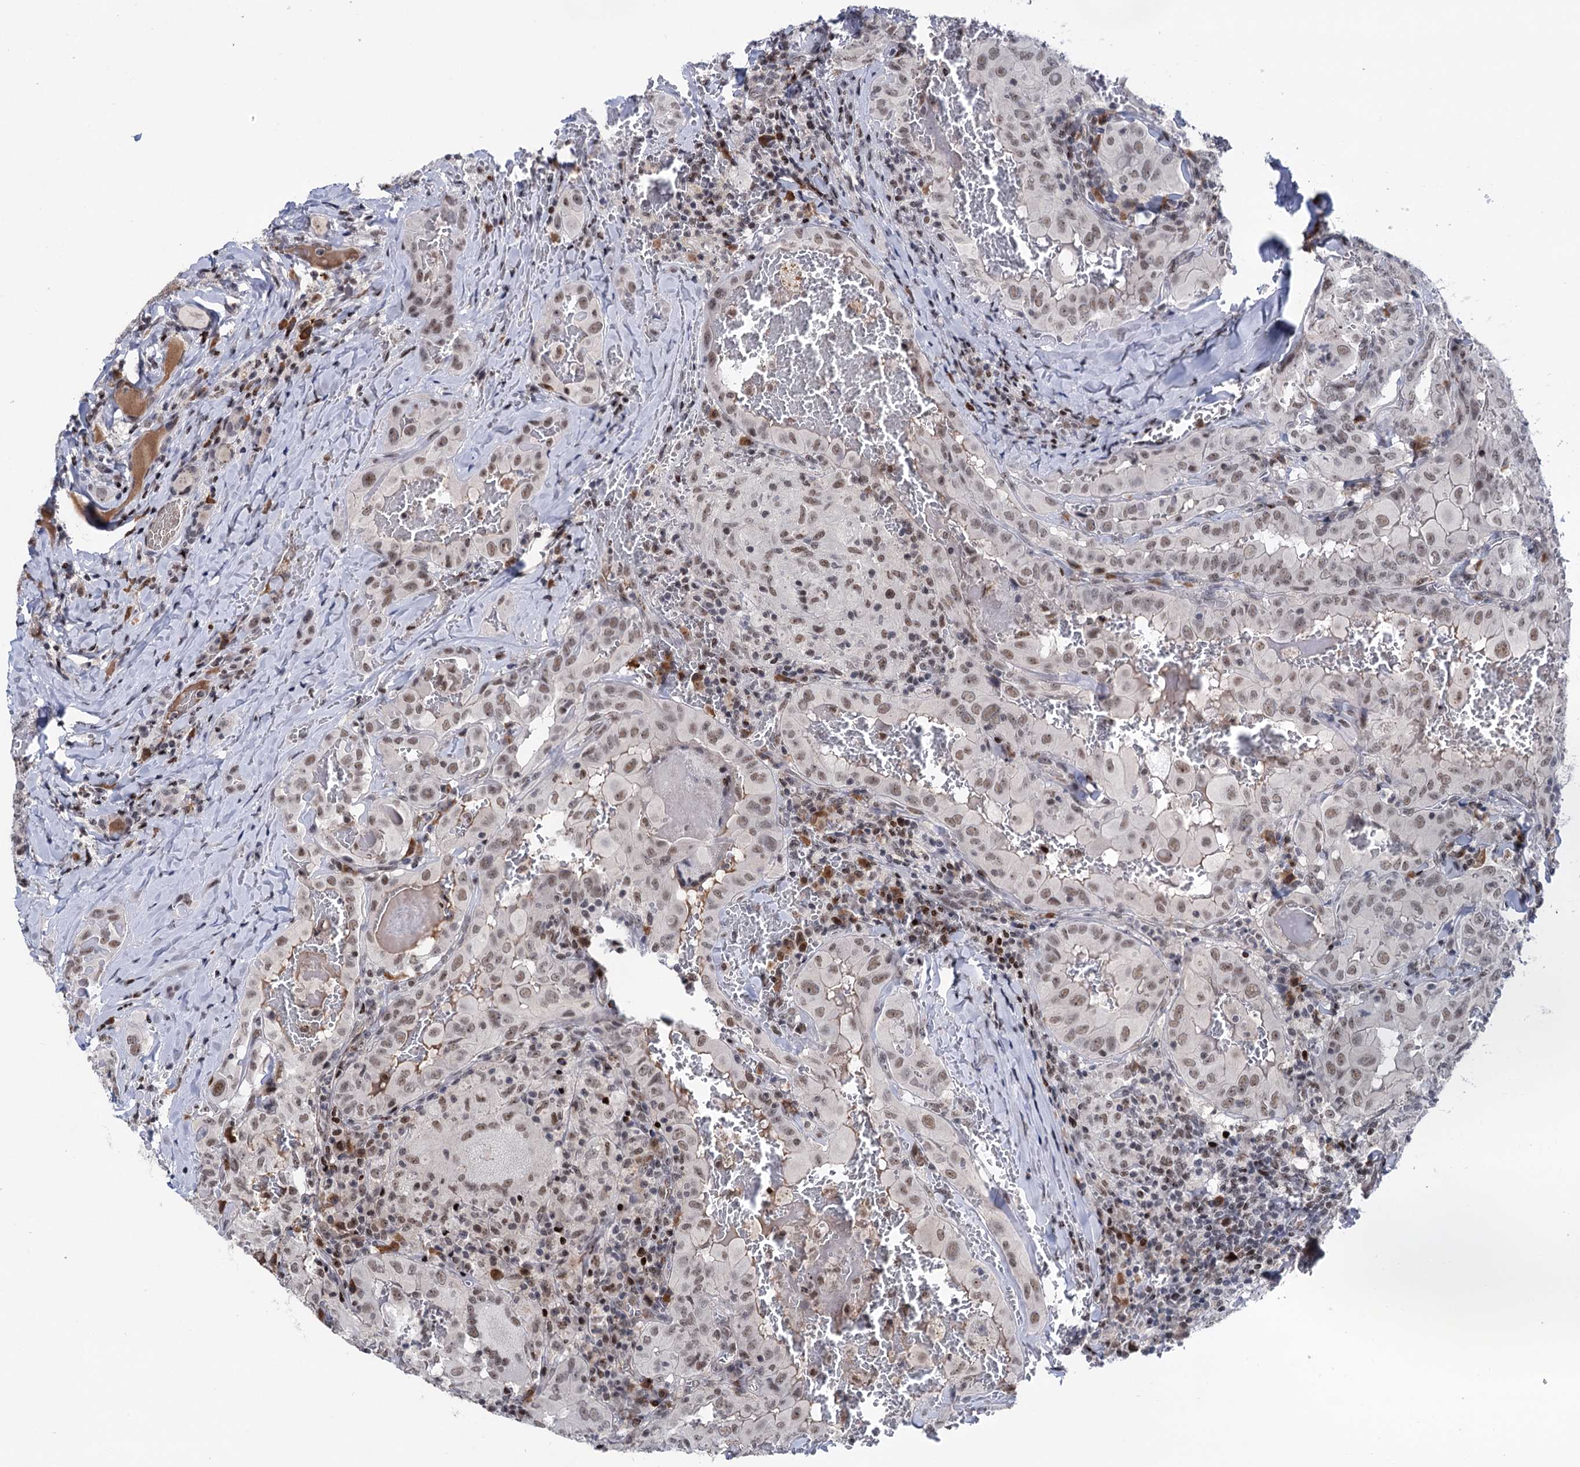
{"staining": {"intensity": "weak", "quantity": "<25%", "location": "nuclear"}, "tissue": "thyroid cancer", "cell_type": "Tumor cells", "image_type": "cancer", "snomed": [{"axis": "morphology", "description": "Papillary adenocarcinoma, NOS"}, {"axis": "topography", "description": "Thyroid gland"}], "caption": "IHC micrograph of human thyroid cancer (papillary adenocarcinoma) stained for a protein (brown), which exhibits no staining in tumor cells.", "gene": "ZCCHC10", "patient": {"sex": "female", "age": 72}}